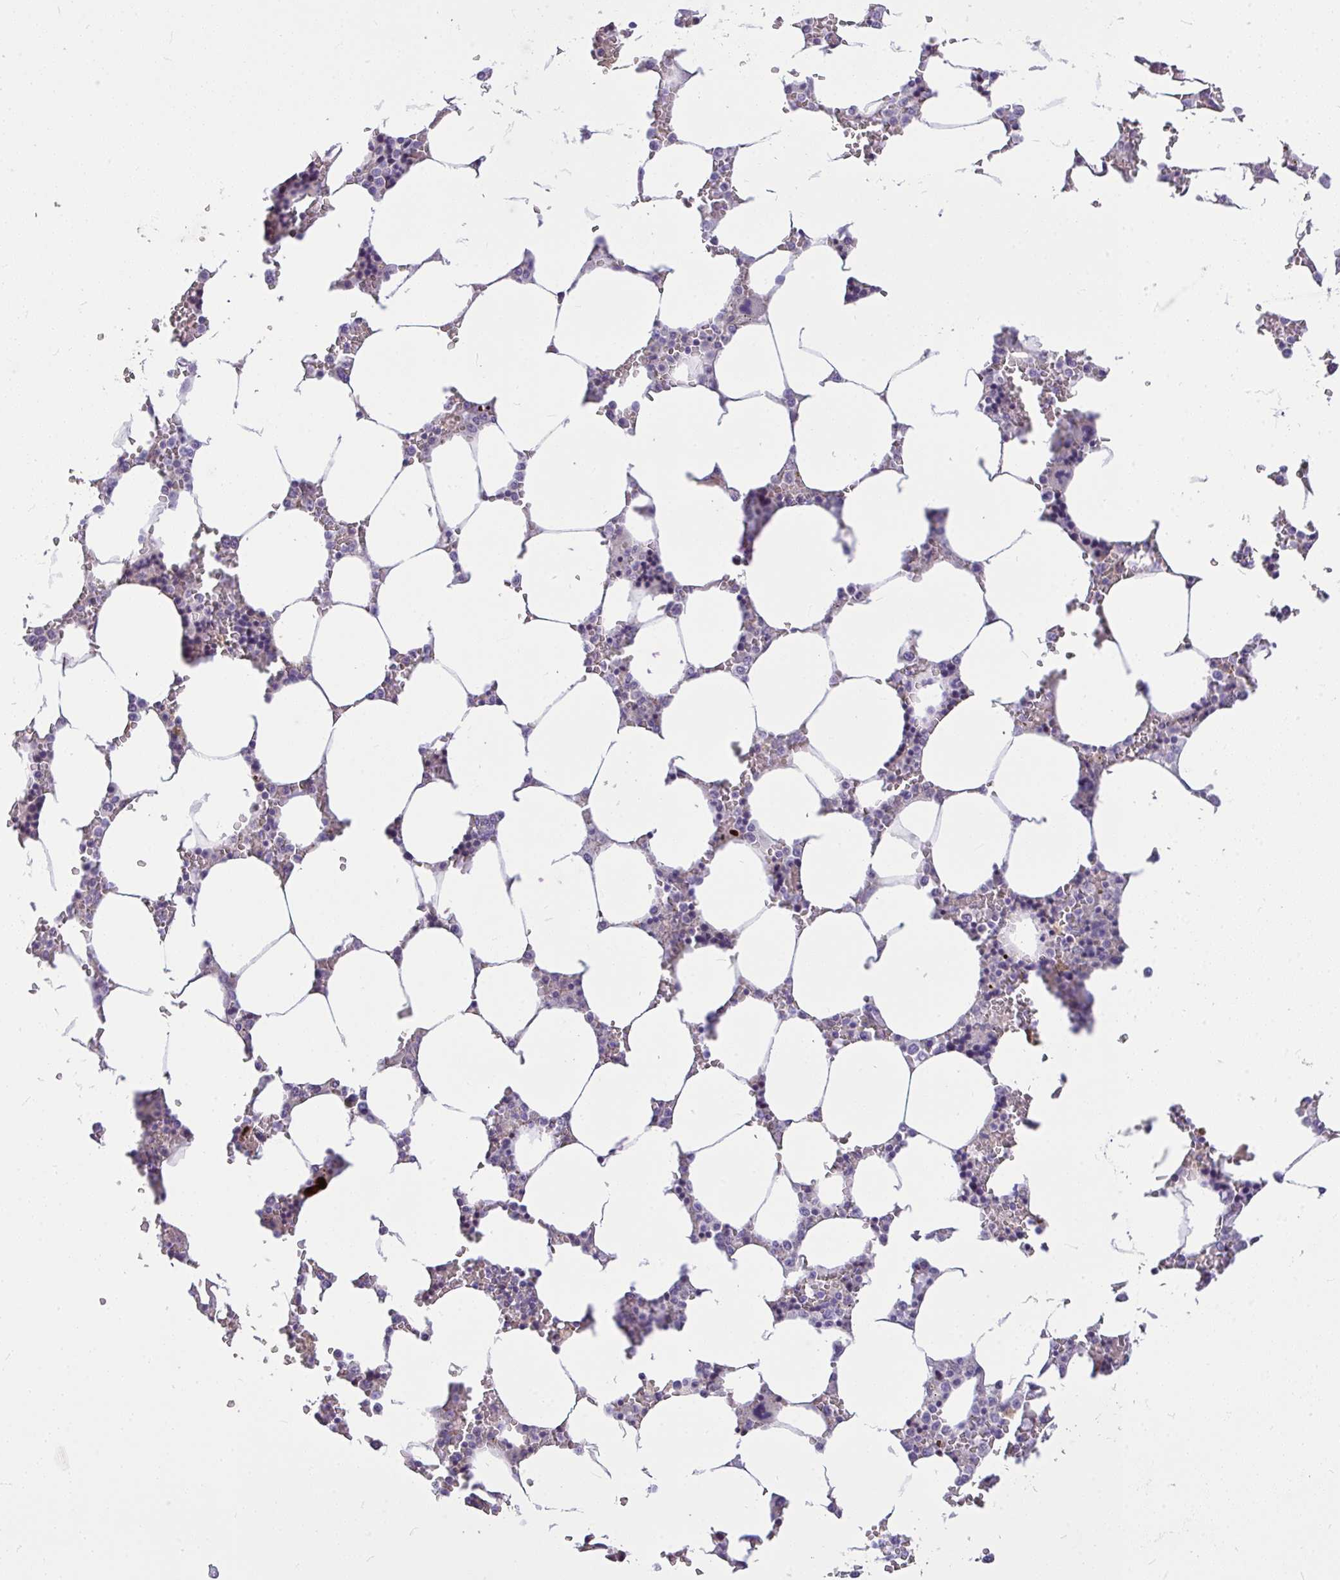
{"staining": {"intensity": "negative", "quantity": "none", "location": "none"}, "tissue": "bone marrow", "cell_type": "Hematopoietic cells", "image_type": "normal", "snomed": [{"axis": "morphology", "description": "Normal tissue, NOS"}, {"axis": "topography", "description": "Bone marrow"}], "caption": "DAB (3,3'-diaminobenzidine) immunohistochemical staining of unremarkable bone marrow reveals no significant staining in hematopoietic cells. (DAB immunohistochemistry visualized using brightfield microscopy, high magnification).", "gene": "MOCS1", "patient": {"sex": "male", "age": 64}}